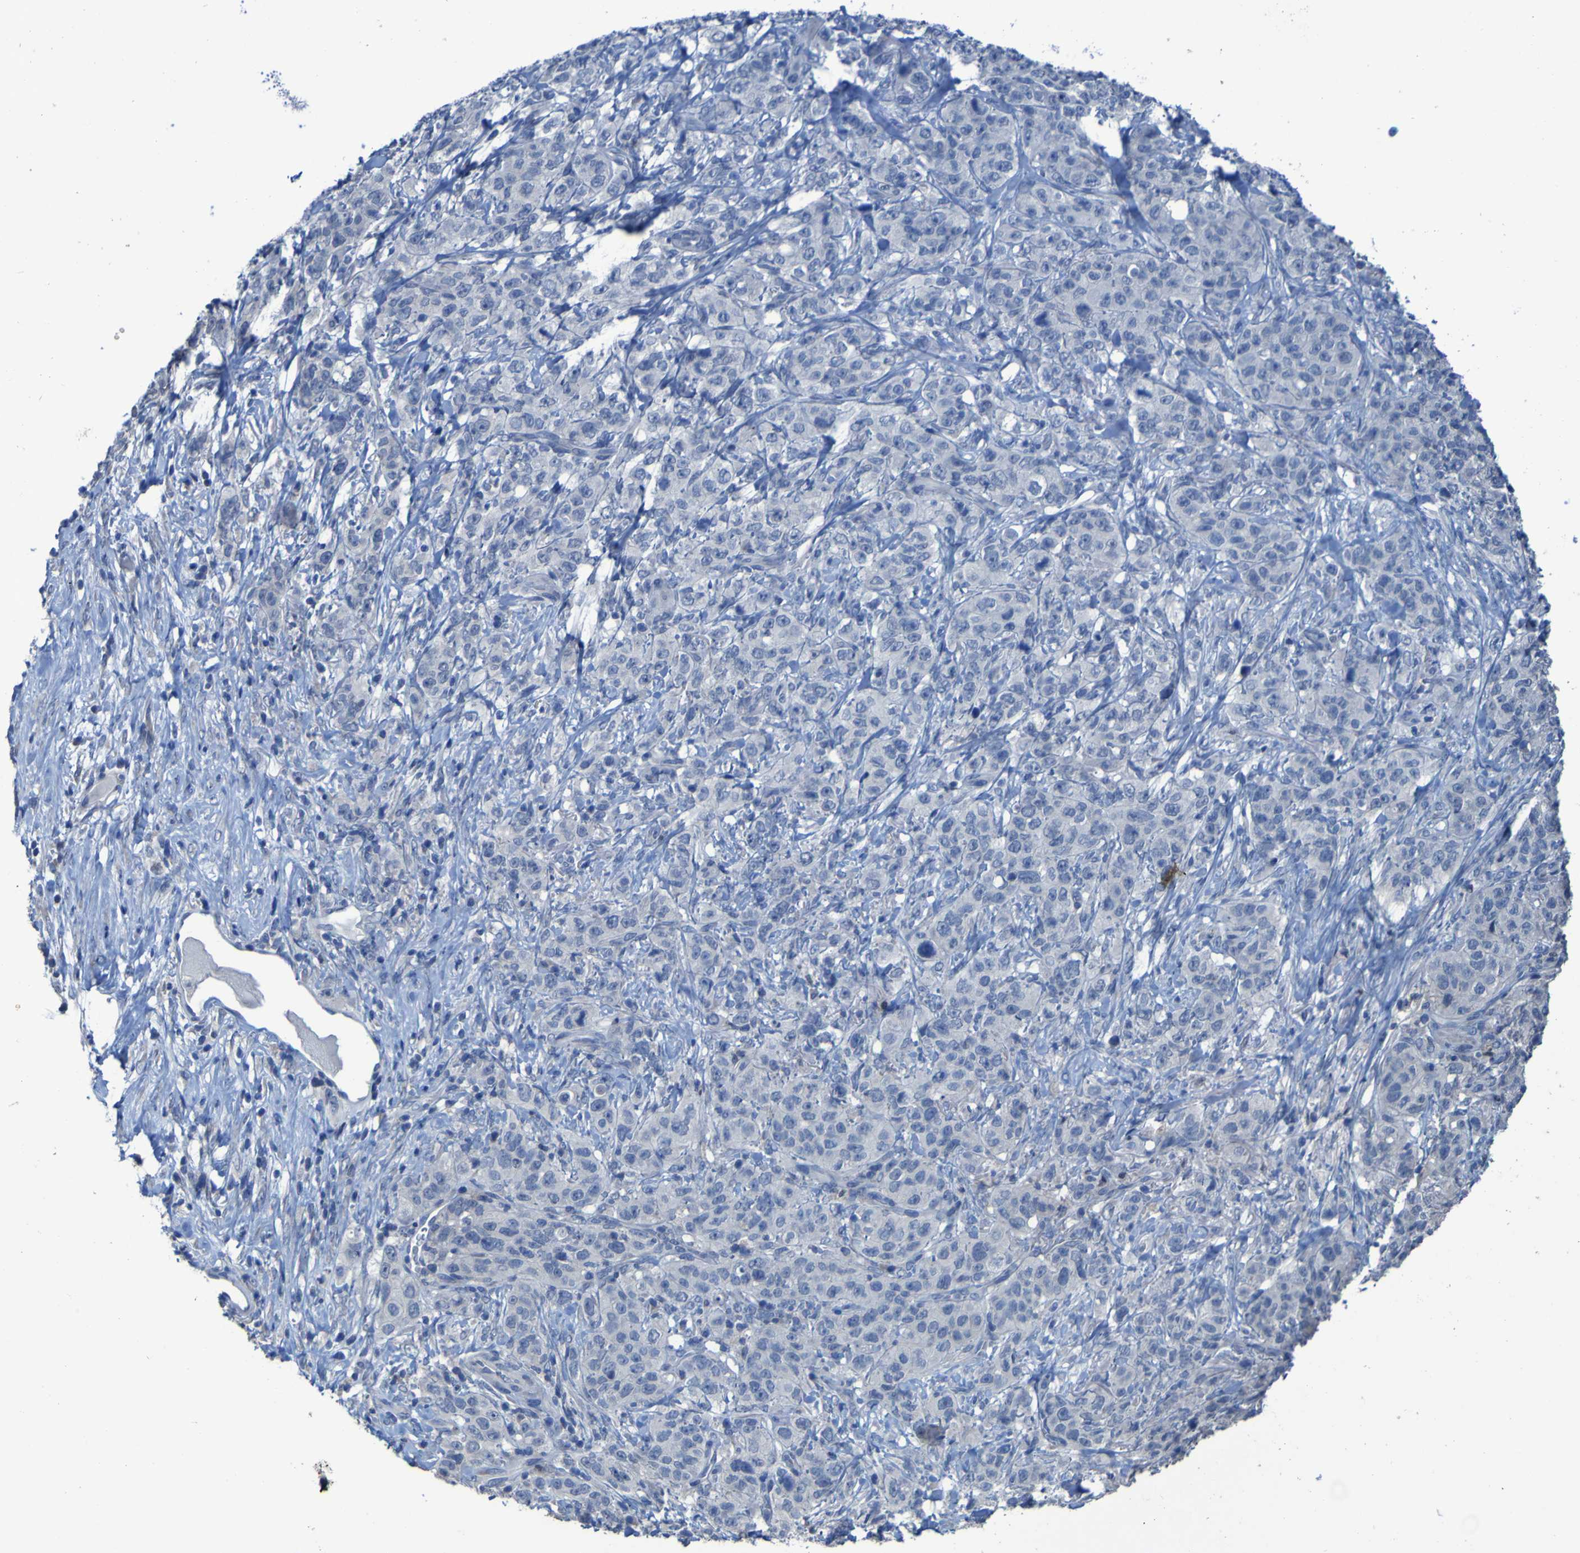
{"staining": {"intensity": "negative", "quantity": "none", "location": "none"}, "tissue": "stomach cancer", "cell_type": "Tumor cells", "image_type": "cancer", "snomed": [{"axis": "morphology", "description": "Adenocarcinoma, NOS"}, {"axis": "topography", "description": "Stomach"}], "caption": "IHC of human stomach cancer reveals no staining in tumor cells.", "gene": "CLDN18", "patient": {"sex": "male", "age": 48}}